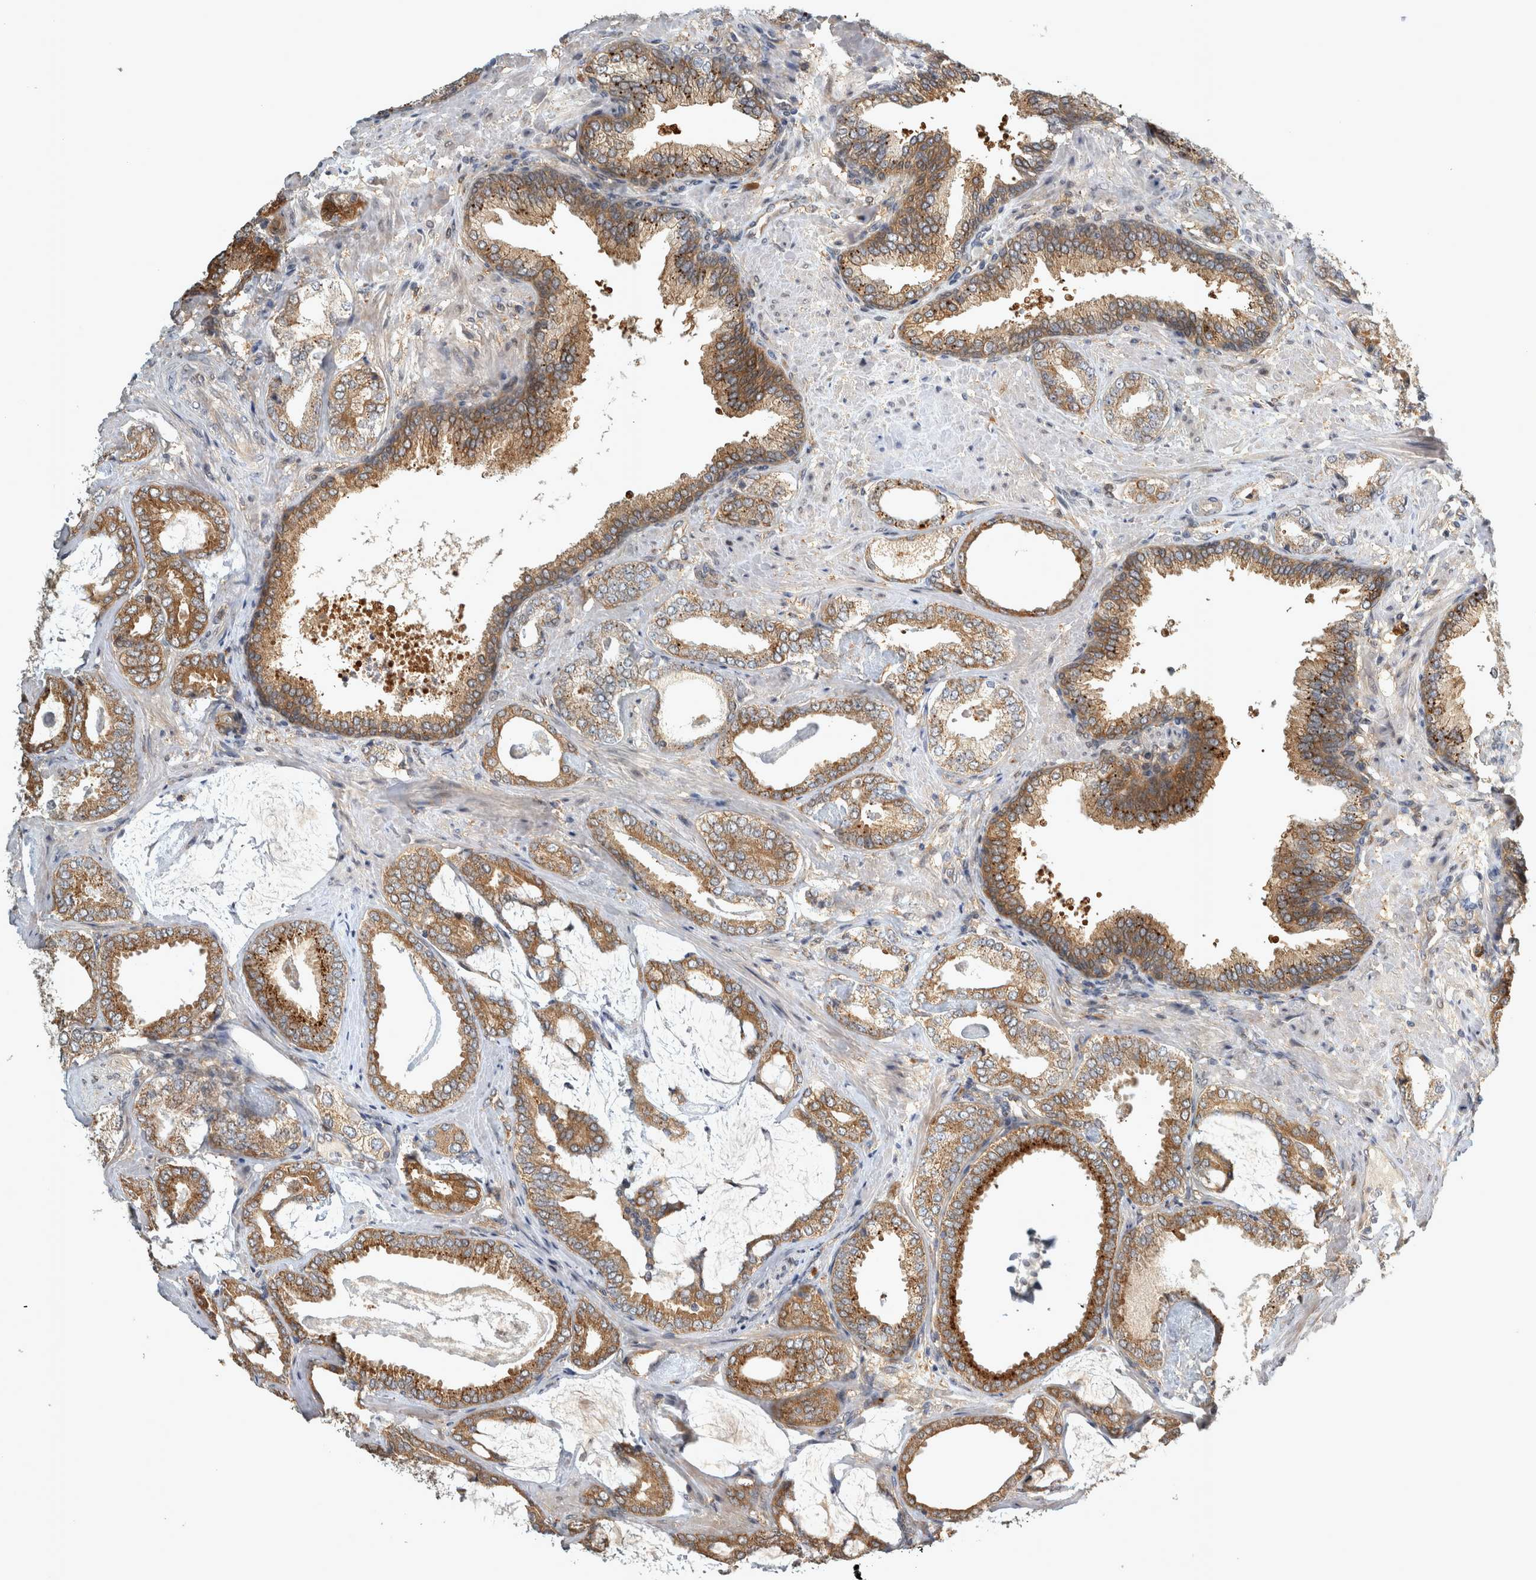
{"staining": {"intensity": "moderate", "quantity": ">75%", "location": "cytoplasmic/membranous"}, "tissue": "prostate cancer", "cell_type": "Tumor cells", "image_type": "cancer", "snomed": [{"axis": "morphology", "description": "Adenocarcinoma, Low grade"}, {"axis": "topography", "description": "Prostate"}], "caption": "A high-resolution image shows immunohistochemistry staining of prostate cancer, which reveals moderate cytoplasmic/membranous staining in approximately >75% of tumor cells.", "gene": "TRMT61B", "patient": {"sex": "male", "age": 71}}